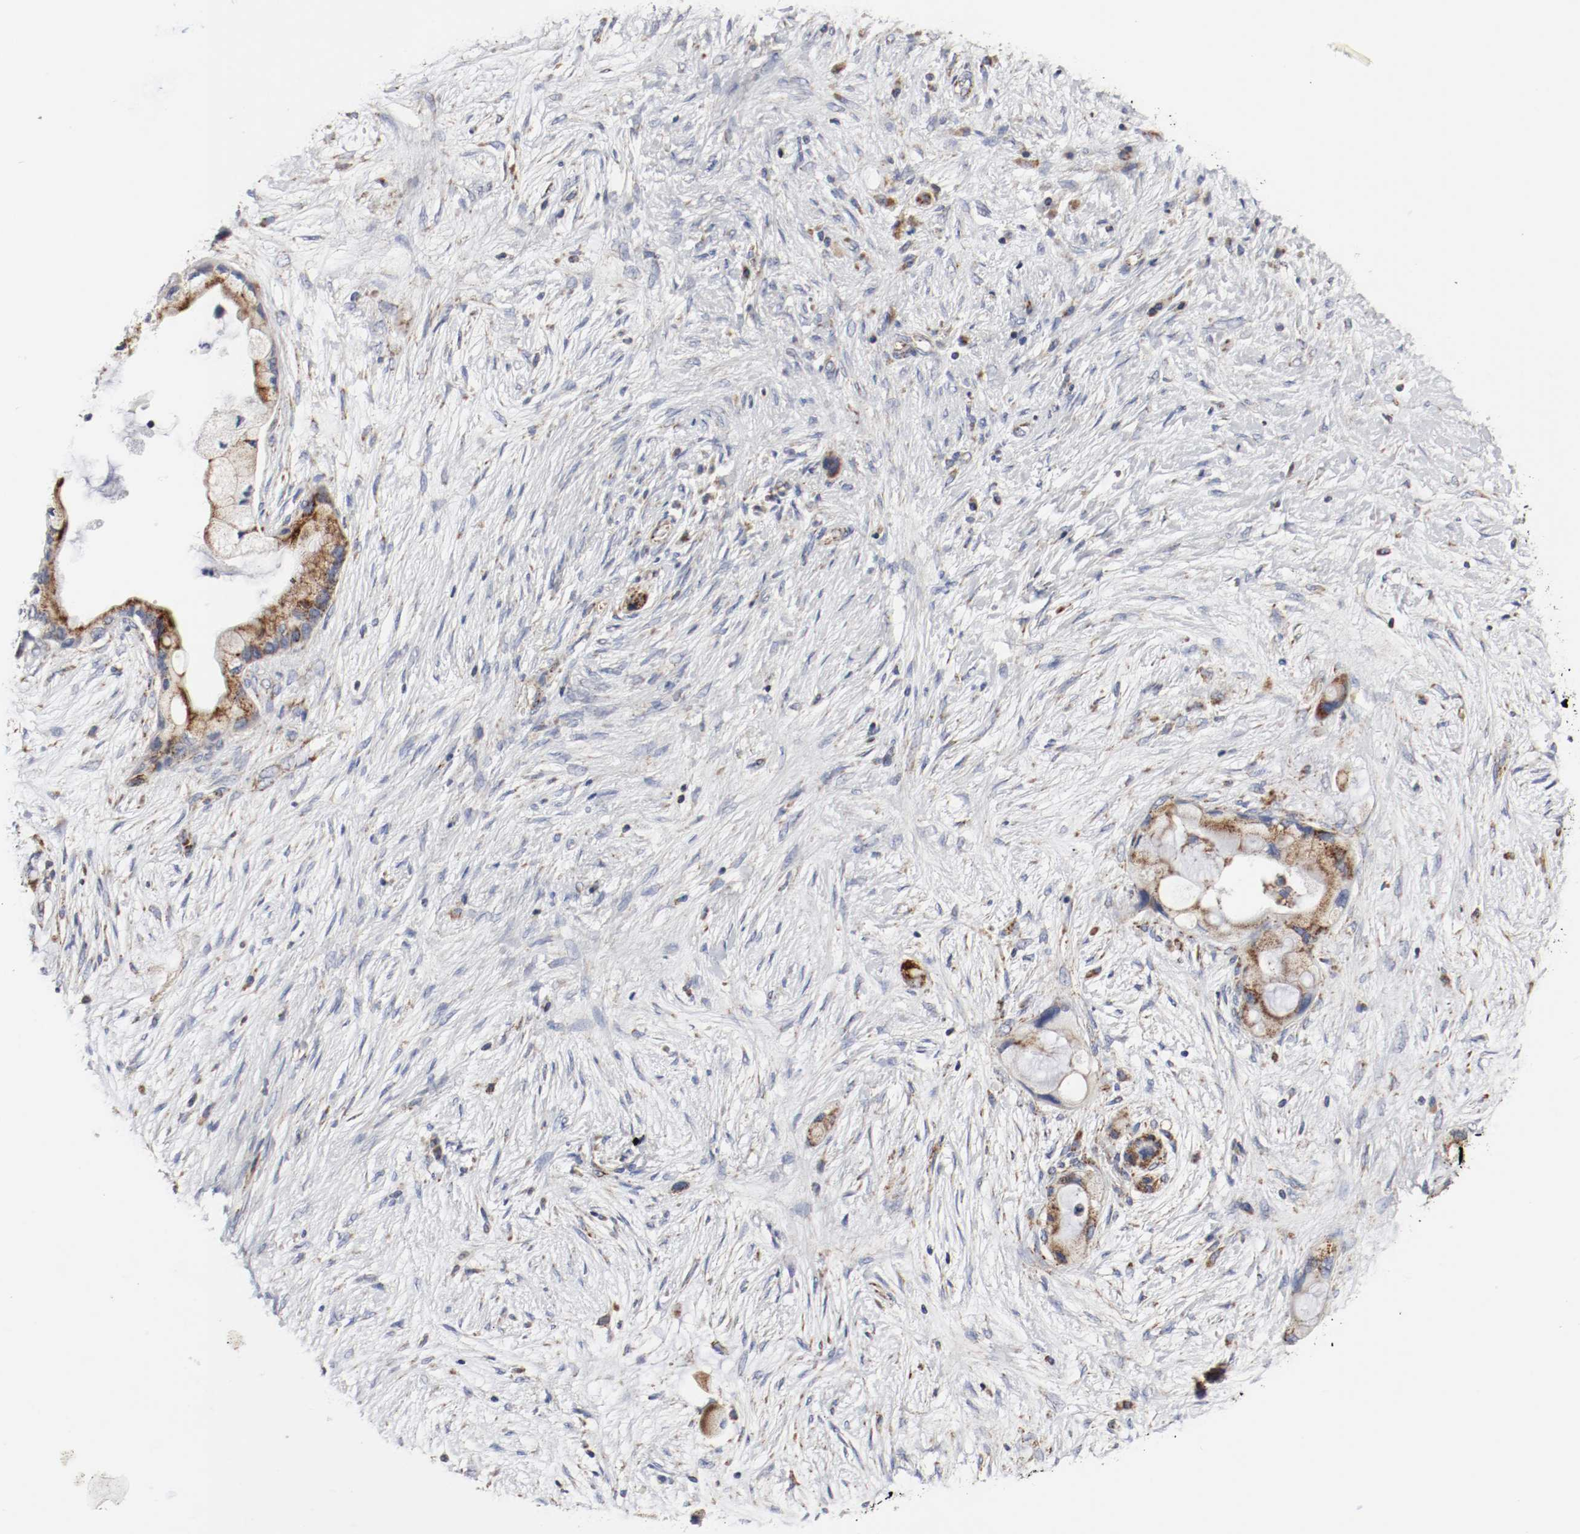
{"staining": {"intensity": "moderate", "quantity": ">75%", "location": "cytoplasmic/membranous"}, "tissue": "pancreatic cancer", "cell_type": "Tumor cells", "image_type": "cancer", "snomed": [{"axis": "morphology", "description": "Adenocarcinoma, NOS"}, {"axis": "topography", "description": "Pancreas"}], "caption": "Immunohistochemical staining of human pancreatic cancer (adenocarcinoma) exhibits medium levels of moderate cytoplasmic/membranous expression in approximately >75% of tumor cells.", "gene": "AFG3L2", "patient": {"sex": "female", "age": 59}}